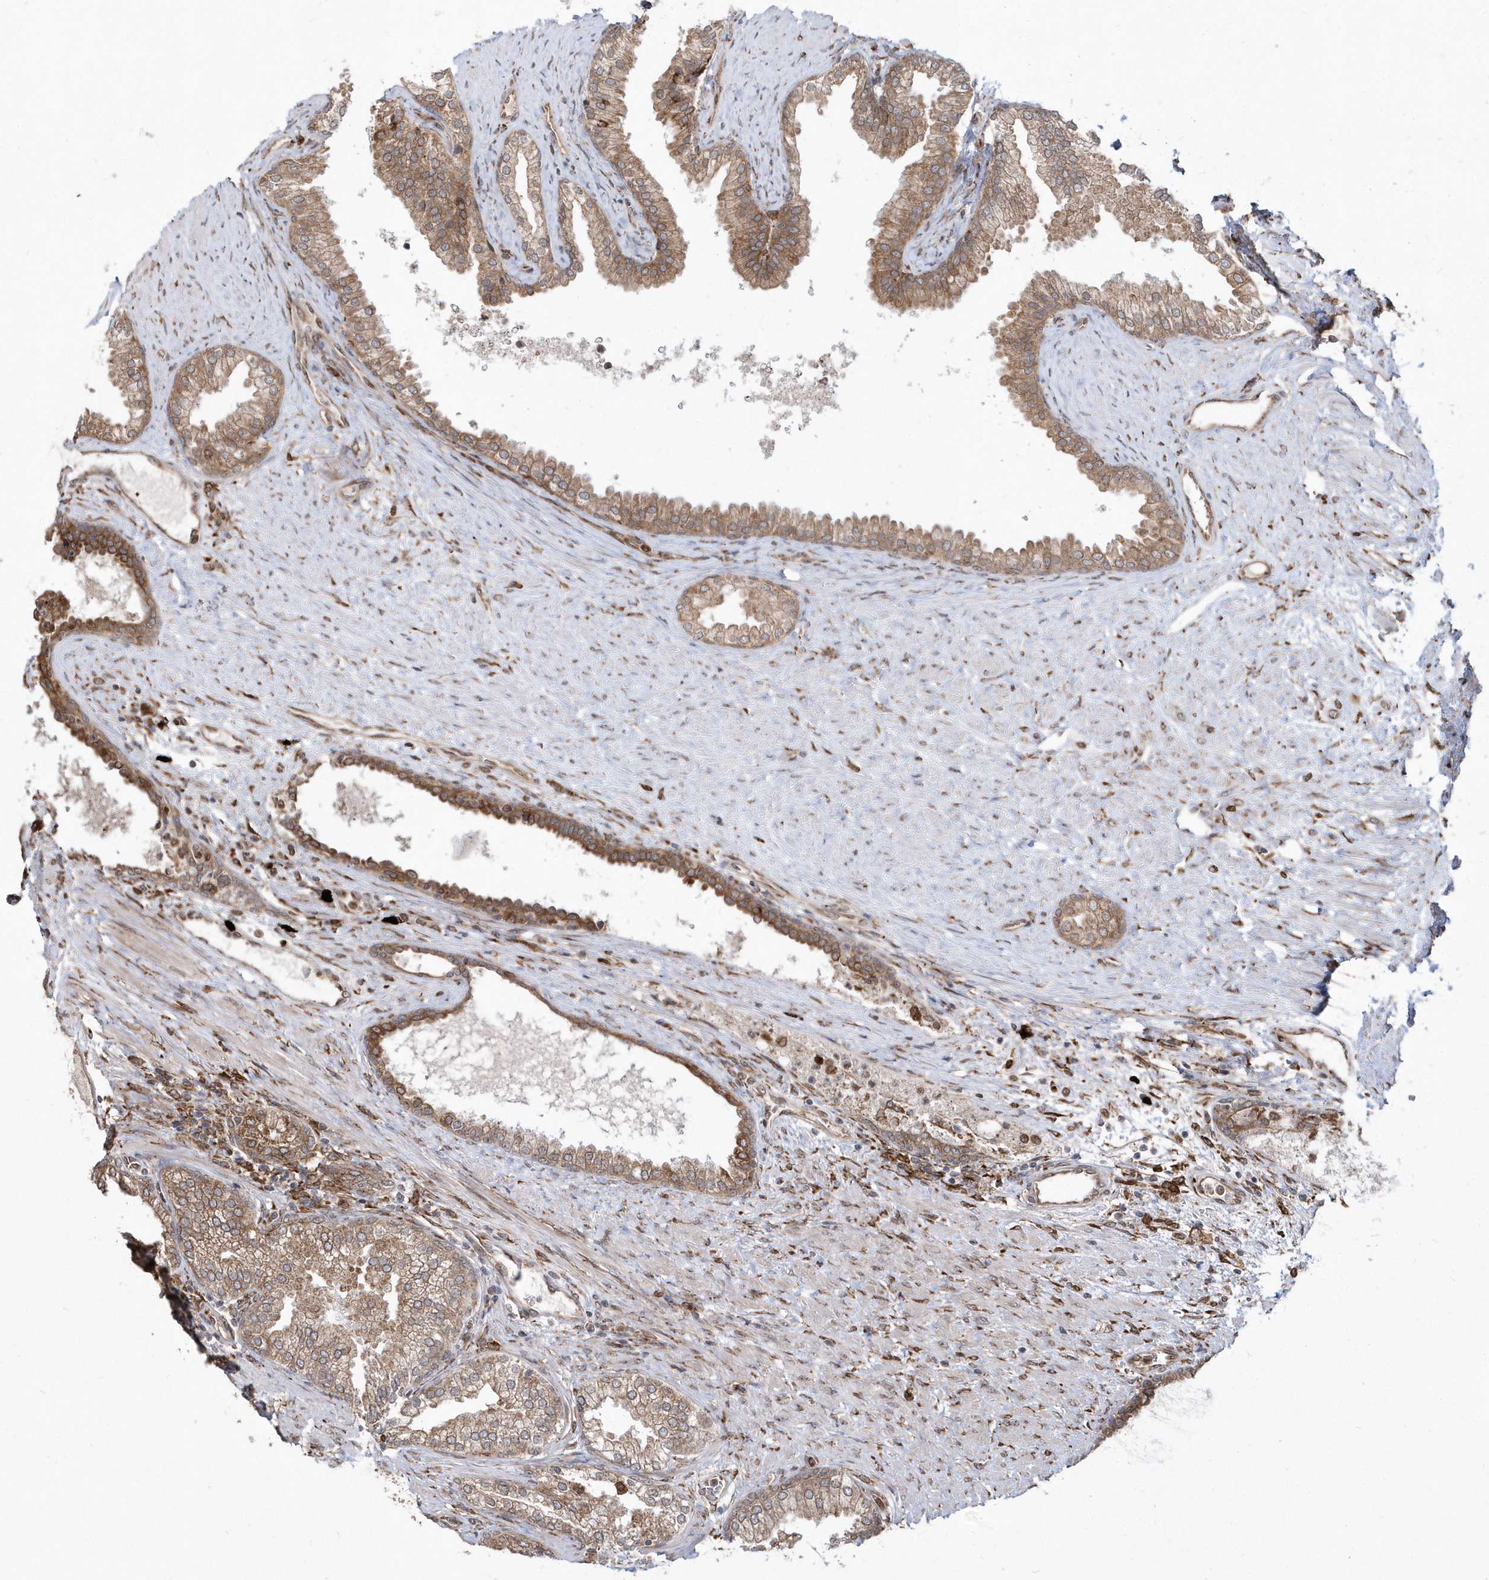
{"staining": {"intensity": "moderate", "quantity": ">75%", "location": "cytoplasmic/membranous"}, "tissue": "prostate", "cell_type": "Glandular cells", "image_type": "normal", "snomed": [{"axis": "morphology", "description": "Normal tissue, NOS"}, {"axis": "topography", "description": "Prostate"}], "caption": "Benign prostate displays moderate cytoplasmic/membranous positivity in about >75% of glandular cells.", "gene": "EPC2", "patient": {"sex": "male", "age": 76}}